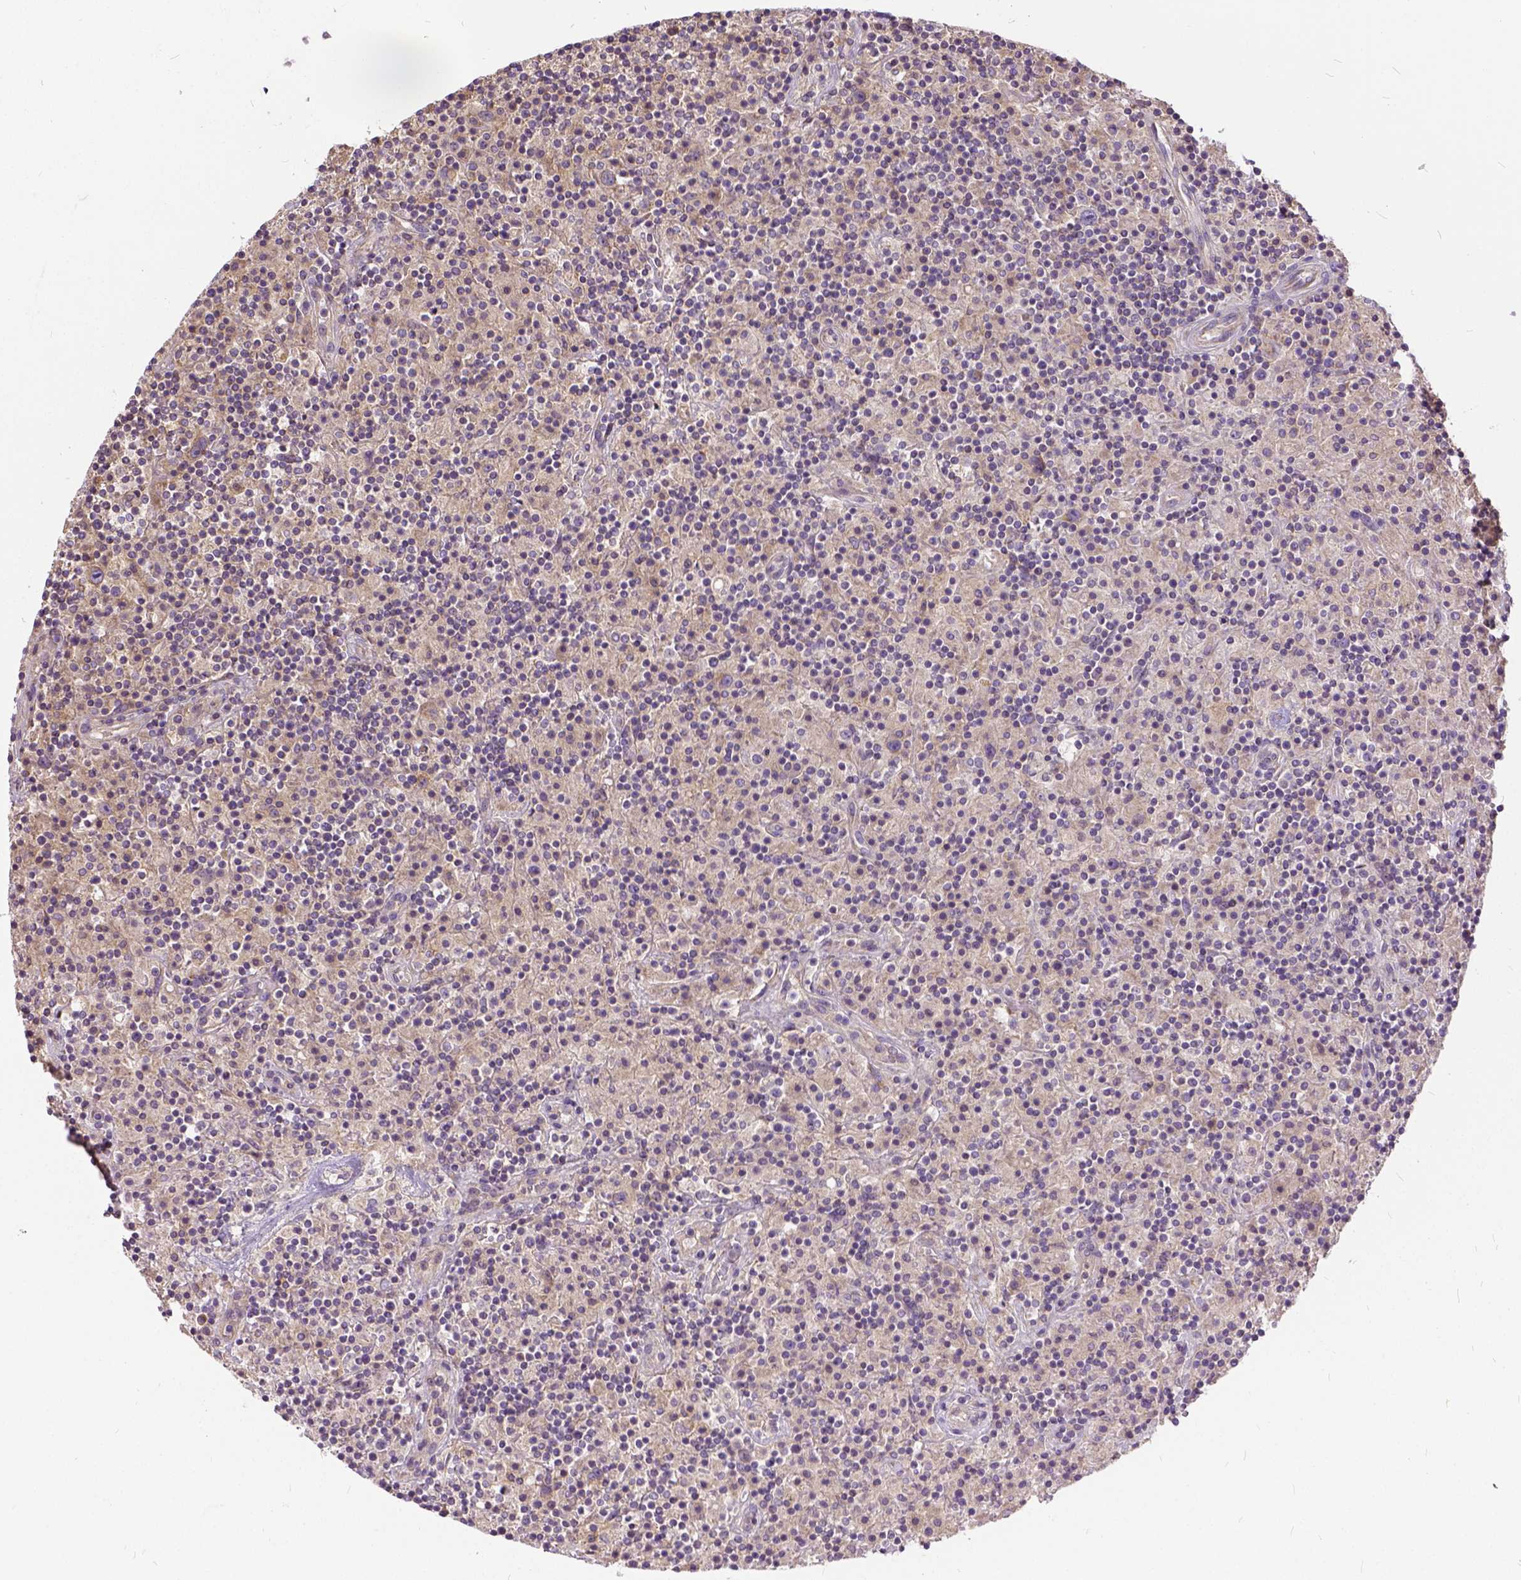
{"staining": {"intensity": "negative", "quantity": "none", "location": "none"}, "tissue": "lymphoma", "cell_type": "Tumor cells", "image_type": "cancer", "snomed": [{"axis": "morphology", "description": "Hodgkin's disease, NOS"}, {"axis": "topography", "description": "Lymph node"}], "caption": "This image is of lymphoma stained with immunohistochemistry (IHC) to label a protein in brown with the nuclei are counter-stained blue. There is no positivity in tumor cells.", "gene": "CADM4", "patient": {"sex": "male", "age": 70}}